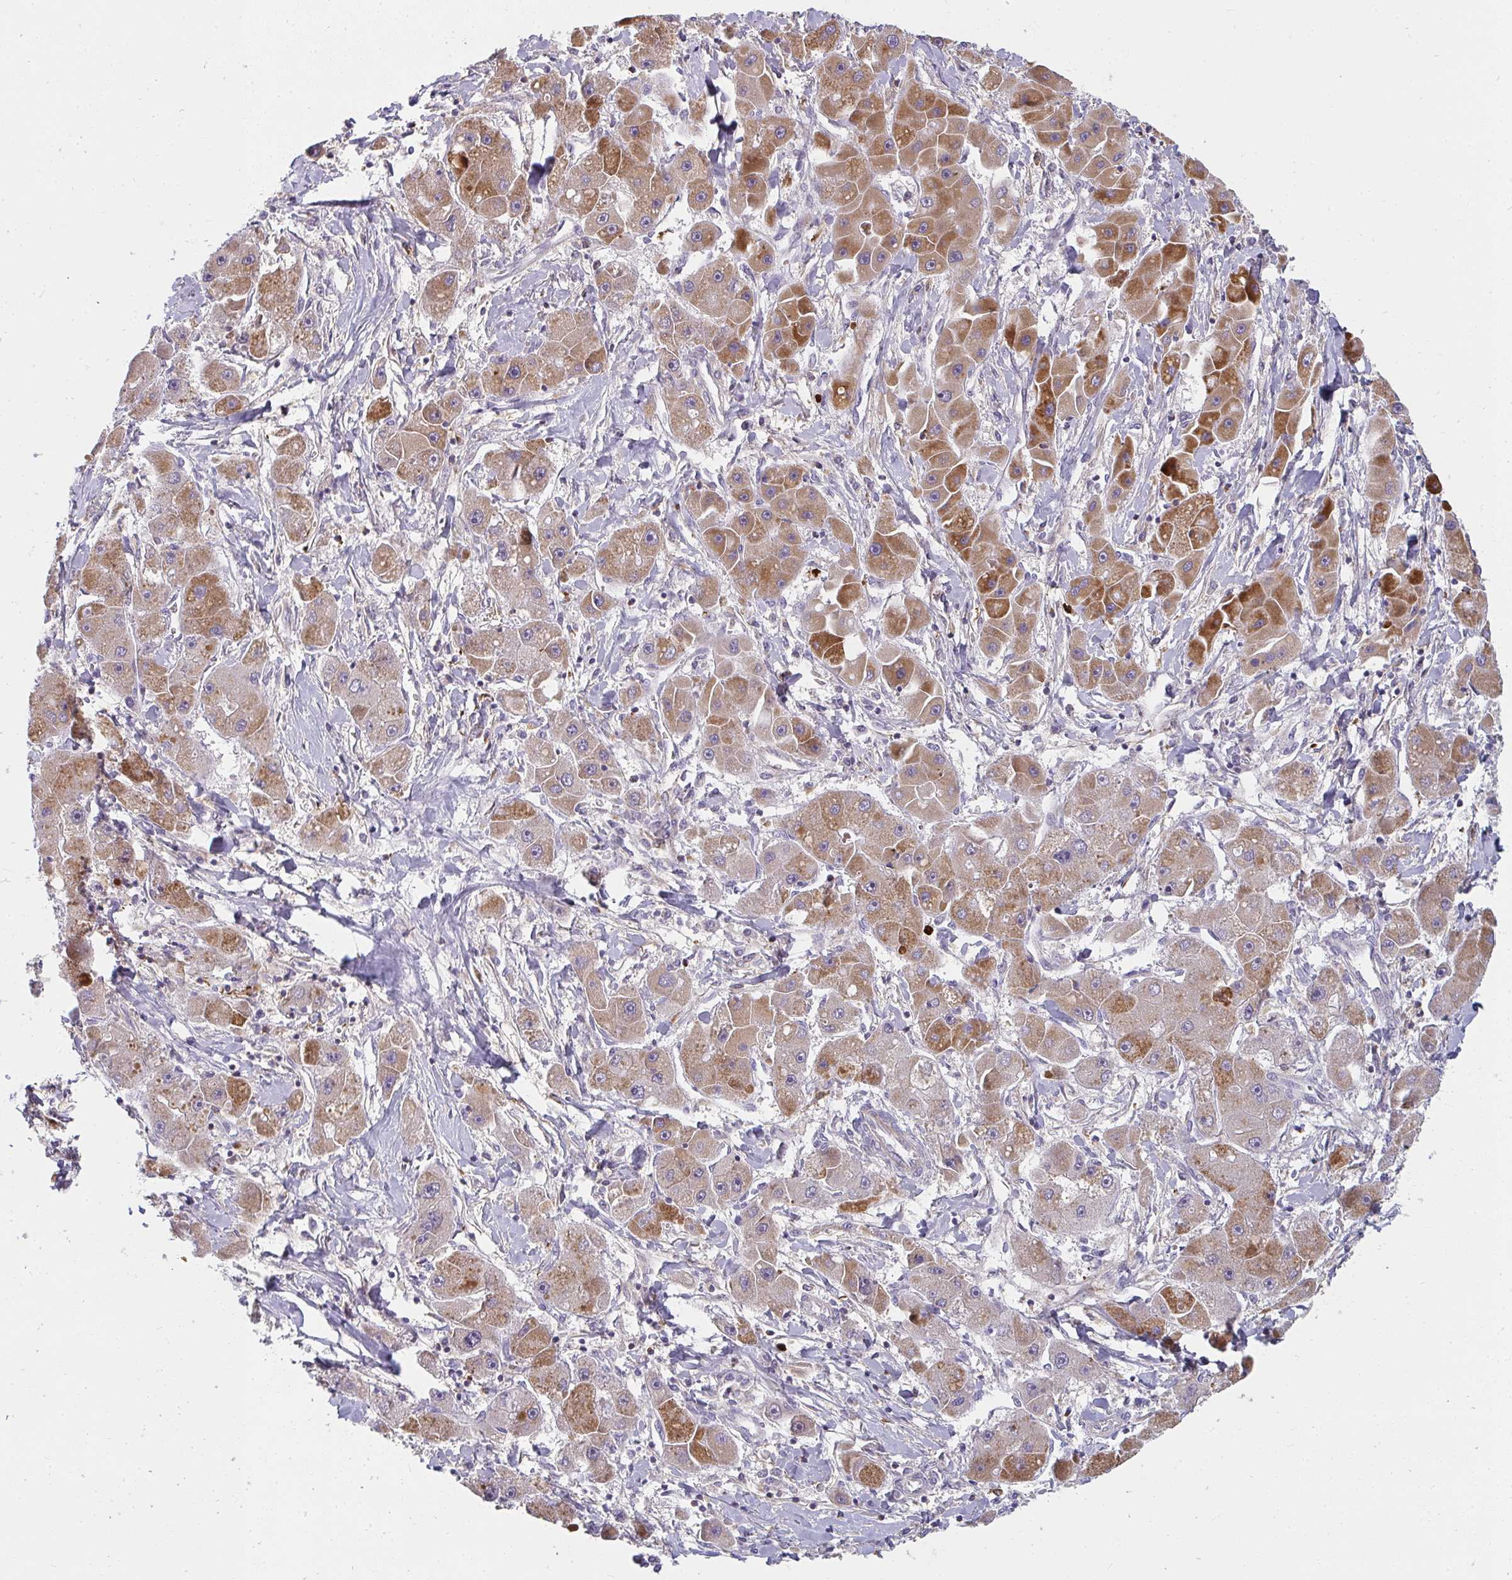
{"staining": {"intensity": "moderate", "quantity": "25%-75%", "location": "cytoplasmic/membranous"}, "tissue": "liver cancer", "cell_type": "Tumor cells", "image_type": "cancer", "snomed": [{"axis": "morphology", "description": "Carcinoma, Hepatocellular, NOS"}, {"axis": "topography", "description": "Liver"}], "caption": "Hepatocellular carcinoma (liver) was stained to show a protein in brown. There is medium levels of moderate cytoplasmic/membranous staining in approximately 25%-75% of tumor cells. (DAB (3,3'-diaminobenzidine) IHC with brightfield microscopy, high magnification).", "gene": "CSF3R", "patient": {"sex": "male", "age": 24}}